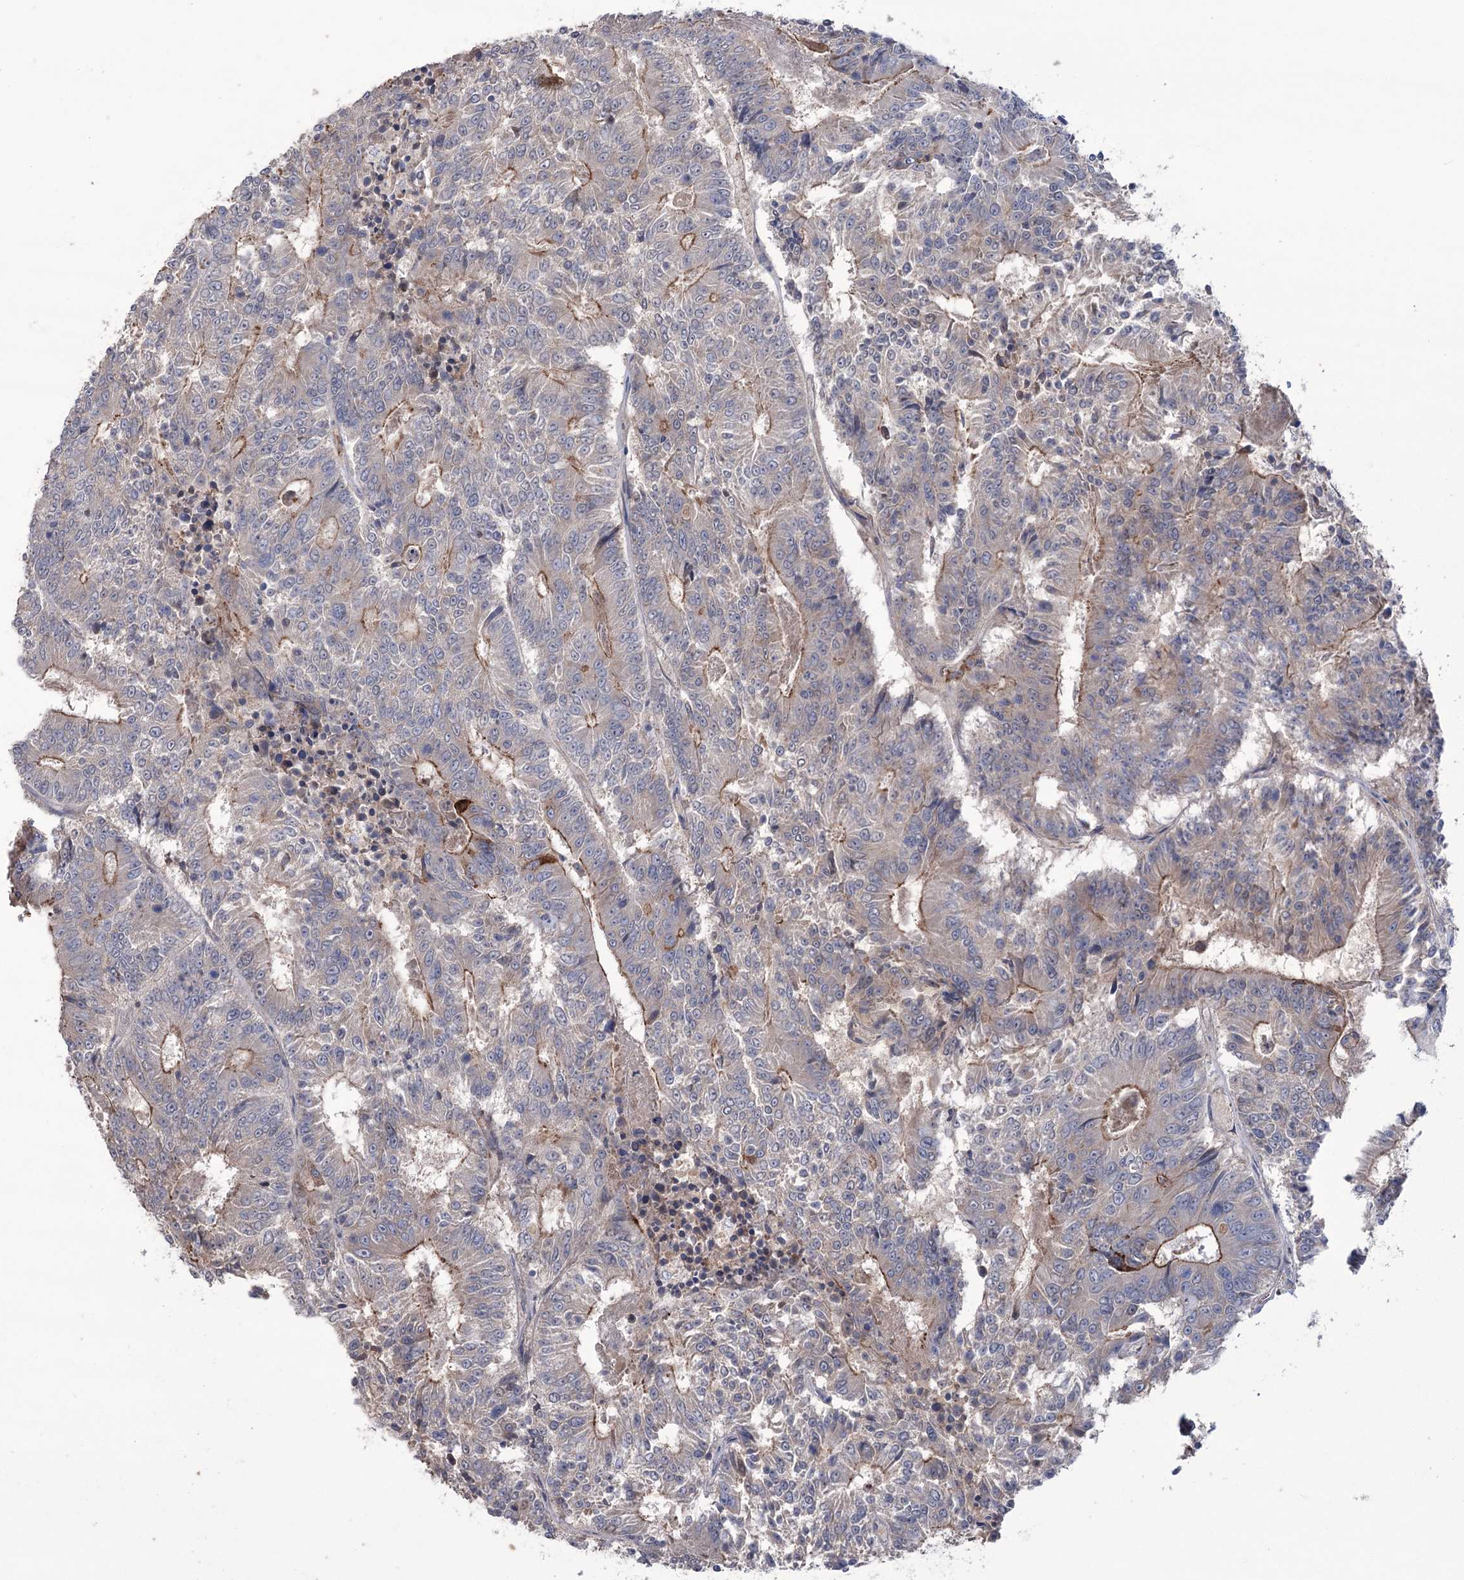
{"staining": {"intensity": "moderate", "quantity": "25%-75%", "location": "cytoplasmic/membranous"}, "tissue": "colorectal cancer", "cell_type": "Tumor cells", "image_type": "cancer", "snomed": [{"axis": "morphology", "description": "Adenocarcinoma, NOS"}, {"axis": "topography", "description": "Colon"}], "caption": "DAB immunohistochemical staining of human colorectal adenocarcinoma reveals moderate cytoplasmic/membranous protein expression in about 25%-75% of tumor cells. (brown staining indicates protein expression, while blue staining denotes nuclei).", "gene": "TRIM71", "patient": {"sex": "male", "age": 83}}